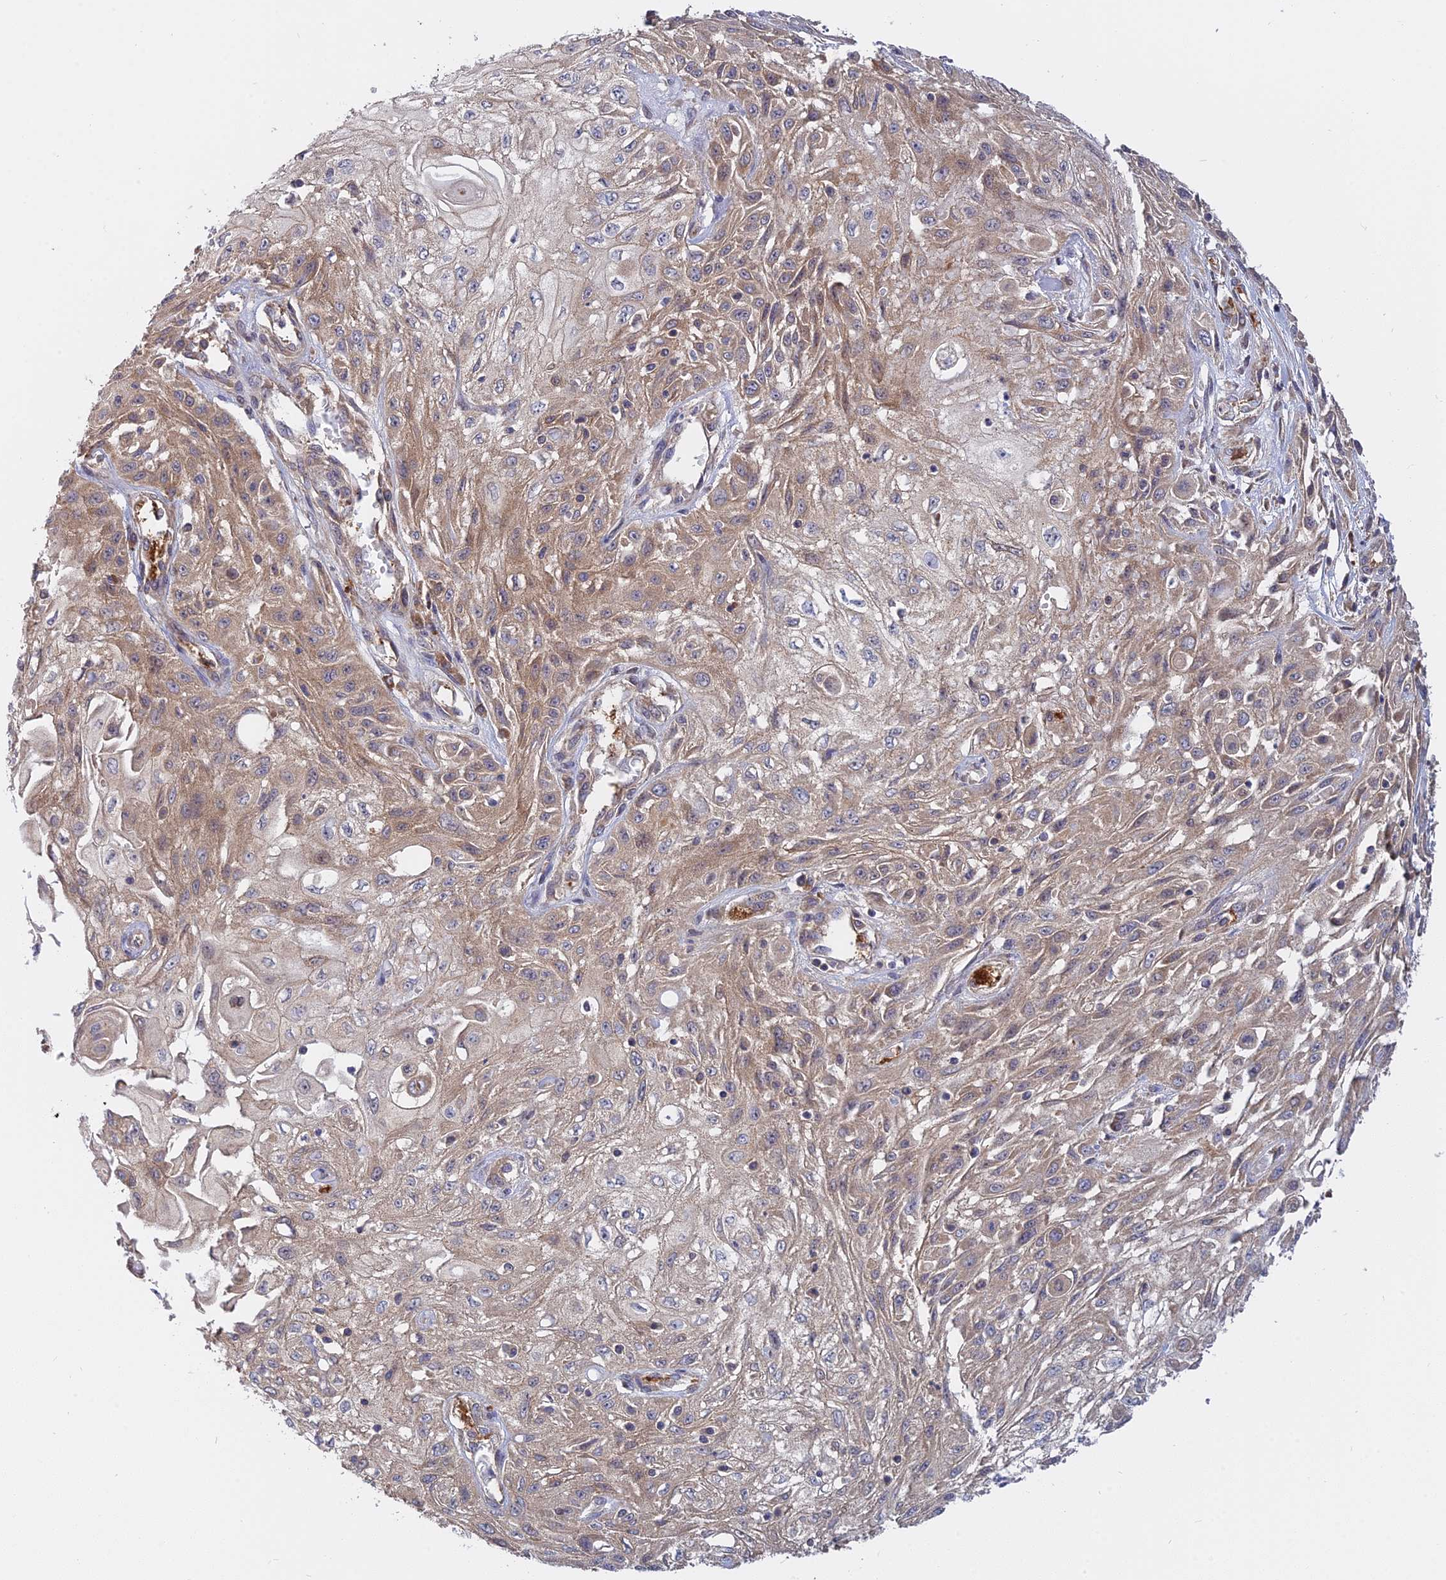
{"staining": {"intensity": "weak", "quantity": "25%-75%", "location": "cytoplasmic/membranous"}, "tissue": "skin cancer", "cell_type": "Tumor cells", "image_type": "cancer", "snomed": [{"axis": "morphology", "description": "Squamous cell carcinoma, NOS"}, {"axis": "morphology", "description": "Squamous cell carcinoma, metastatic, NOS"}, {"axis": "topography", "description": "Skin"}, {"axis": "topography", "description": "Lymph node"}], "caption": "Human skin cancer stained with a brown dye exhibits weak cytoplasmic/membranous positive staining in approximately 25%-75% of tumor cells.", "gene": "IL21R", "patient": {"sex": "male", "age": 75}}